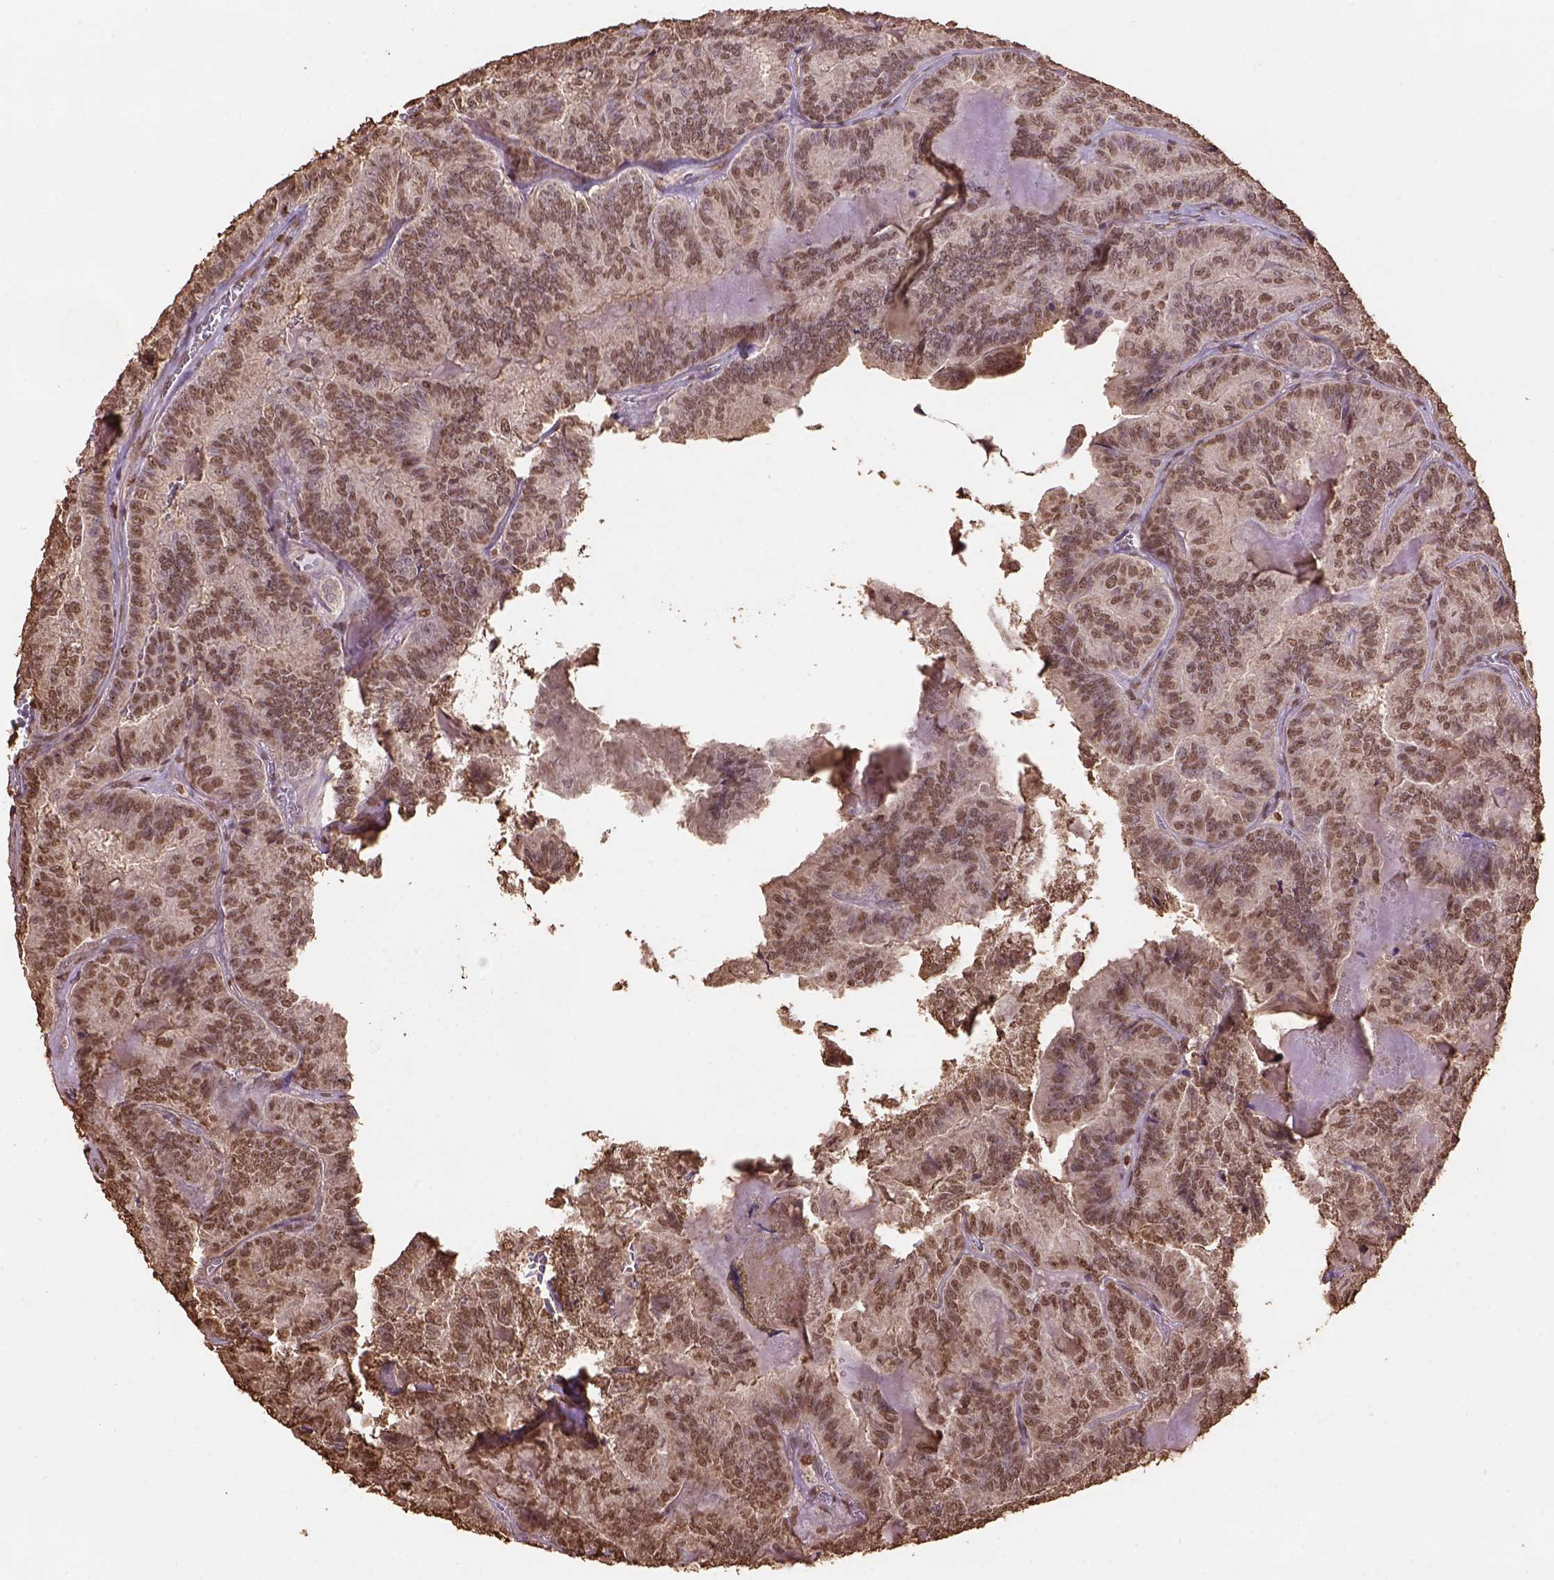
{"staining": {"intensity": "moderate", "quantity": ">75%", "location": "nuclear"}, "tissue": "thyroid cancer", "cell_type": "Tumor cells", "image_type": "cancer", "snomed": [{"axis": "morphology", "description": "Papillary adenocarcinoma, NOS"}, {"axis": "topography", "description": "Thyroid gland"}], "caption": "Human papillary adenocarcinoma (thyroid) stained with a protein marker shows moderate staining in tumor cells.", "gene": "CSTF2T", "patient": {"sex": "female", "age": 75}}